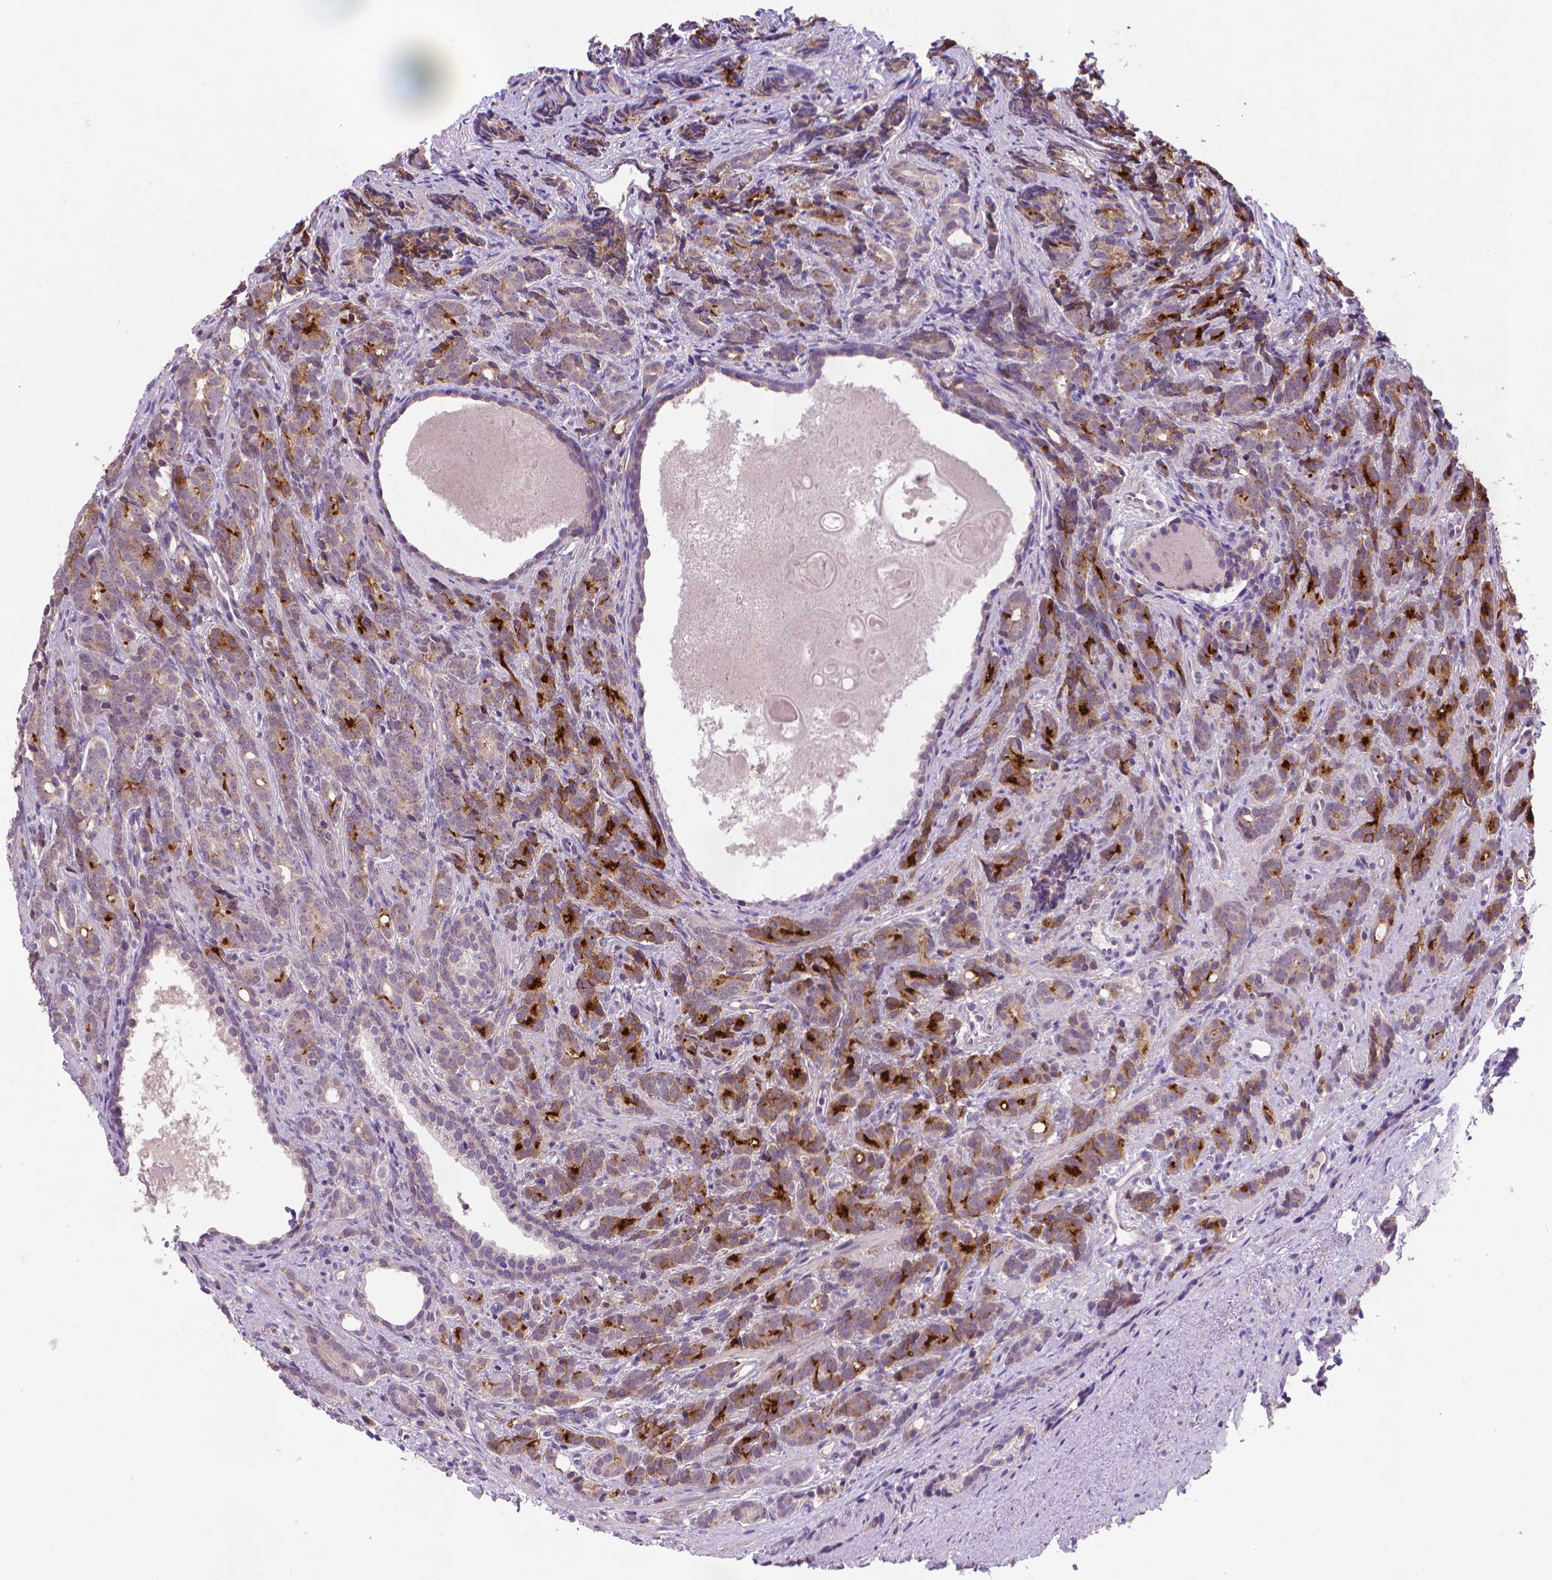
{"staining": {"intensity": "strong", "quantity": "25%-75%", "location": "cytoplasmic/membranous"}, "tissue": "prostate cancer", "cell_type": "Tumor cells", "image_type": "cancer", "snomed": [{"axis": "morphology", "description": "Adenocarcinoma, High grade"}, {"axis": "topography", "description": "Prostate"}], "caption": "Protein expression analysis of prostate cancer shows strong cytoplasmic/membranous expression in about 25%-75% of tumor cells. Immunohistochemistry stains the protein in brown and the nuclei are stained blue.", "gene": "GPR63", "patient": {"sex": "male", "age": 84}}